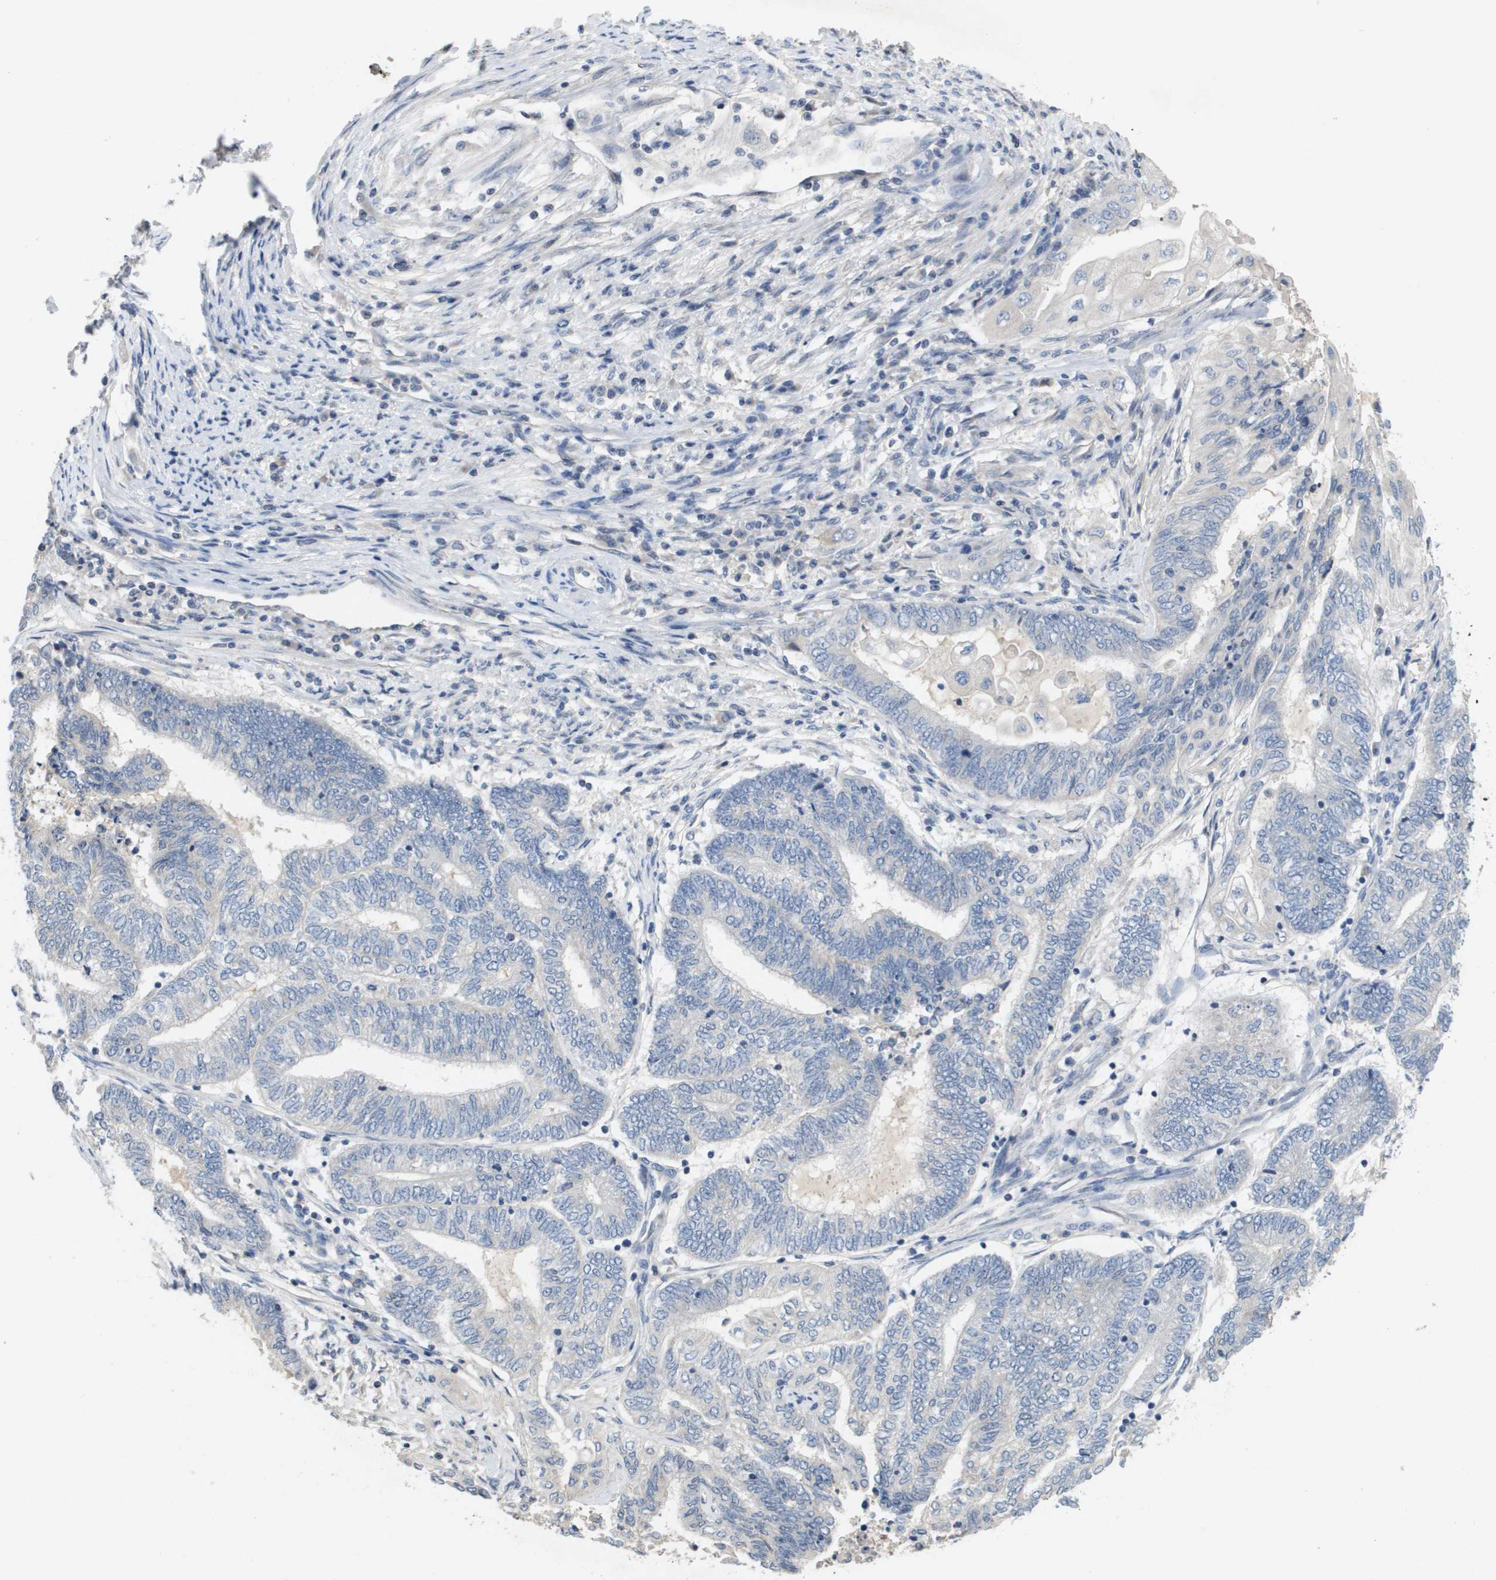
{"staining": {"intensity": "negative", "quantity": "none", "location": "none"}, "tissue": "endometrial cancer", "cell_type": "Tumor cells", "image_type": "cancer", "snomed": [{"axis": "morphology", "description": "Adenocarcinoma, NOS"}, {"axis": "topography", "description": "Uterus"}, {"axis": "topography", "description": "Endometrium"}], "caption": "Immunohistochemistry micrograph of neoplastic tissue: human adenocarcinoma (endometrial) stained with DAB shows no significant protein staining in tumor cells.", "gene": "CAPN11", "patient": {"sex": "female", "age": 70}}